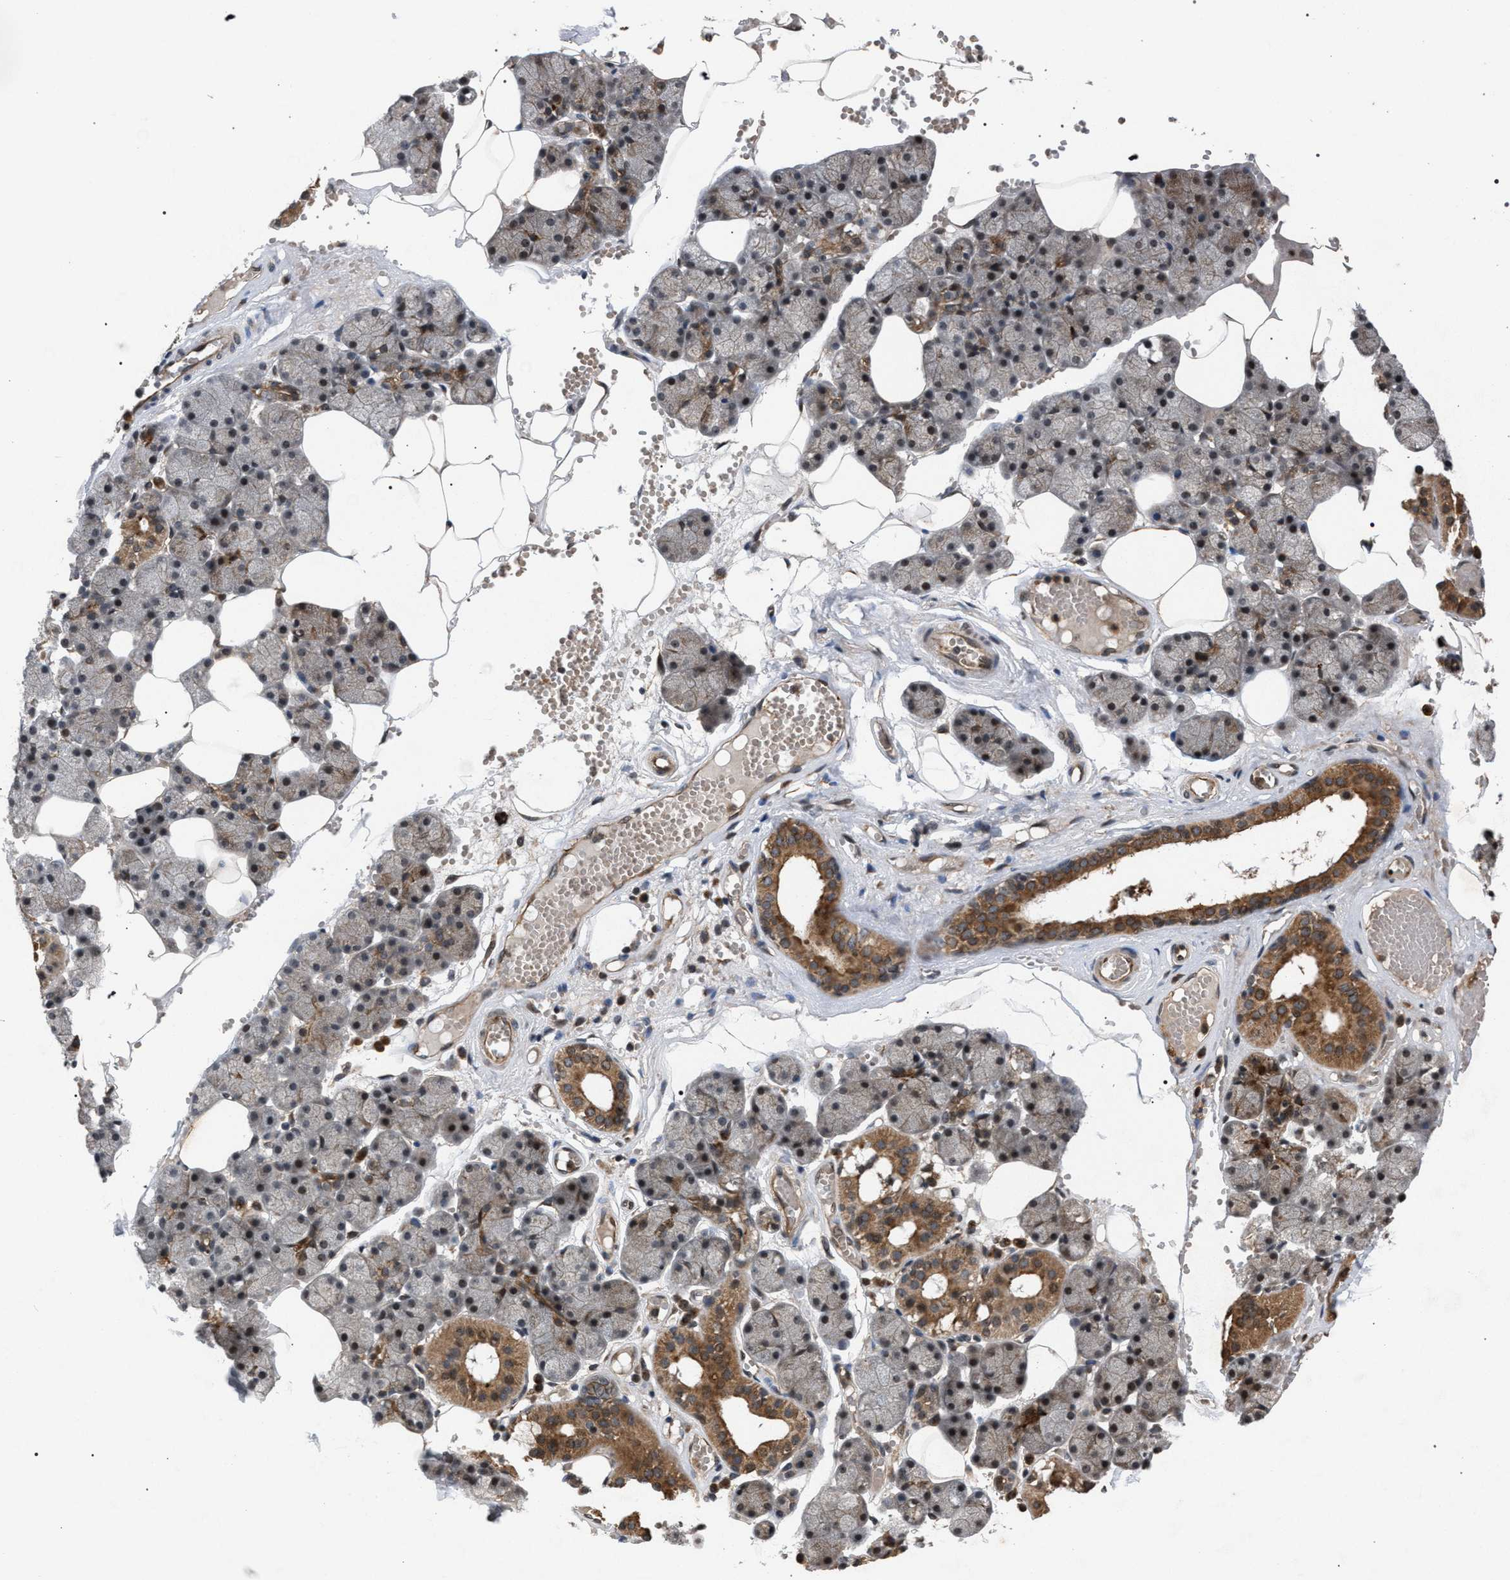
{"staining": {"intensity": "strong", "quantity": "25%-75%", "location": "cytoplasmic/membranous"}, "tissue": "salivary gland", "cell_type": "Glandular cells", "image_type": "normal", "snomed": [{"axis": "morphology", "description": "Normal tissue, NOS"}, {"axis": "topography", "description": "Salivary gland"}], "caption": "Strong cytoplasmic/membranous expression is appreciated in approximately 25%-75% of glandular cells in normal salivary gland. The protein of interest is stained brown, and the nuclei are stained in blue (DAB (3,3'-diaminobenzidine) IHC with brightfield microscopy, high magnification).", "gene": "IRAK4", "patient": {"sex": "male", "age": 62}}